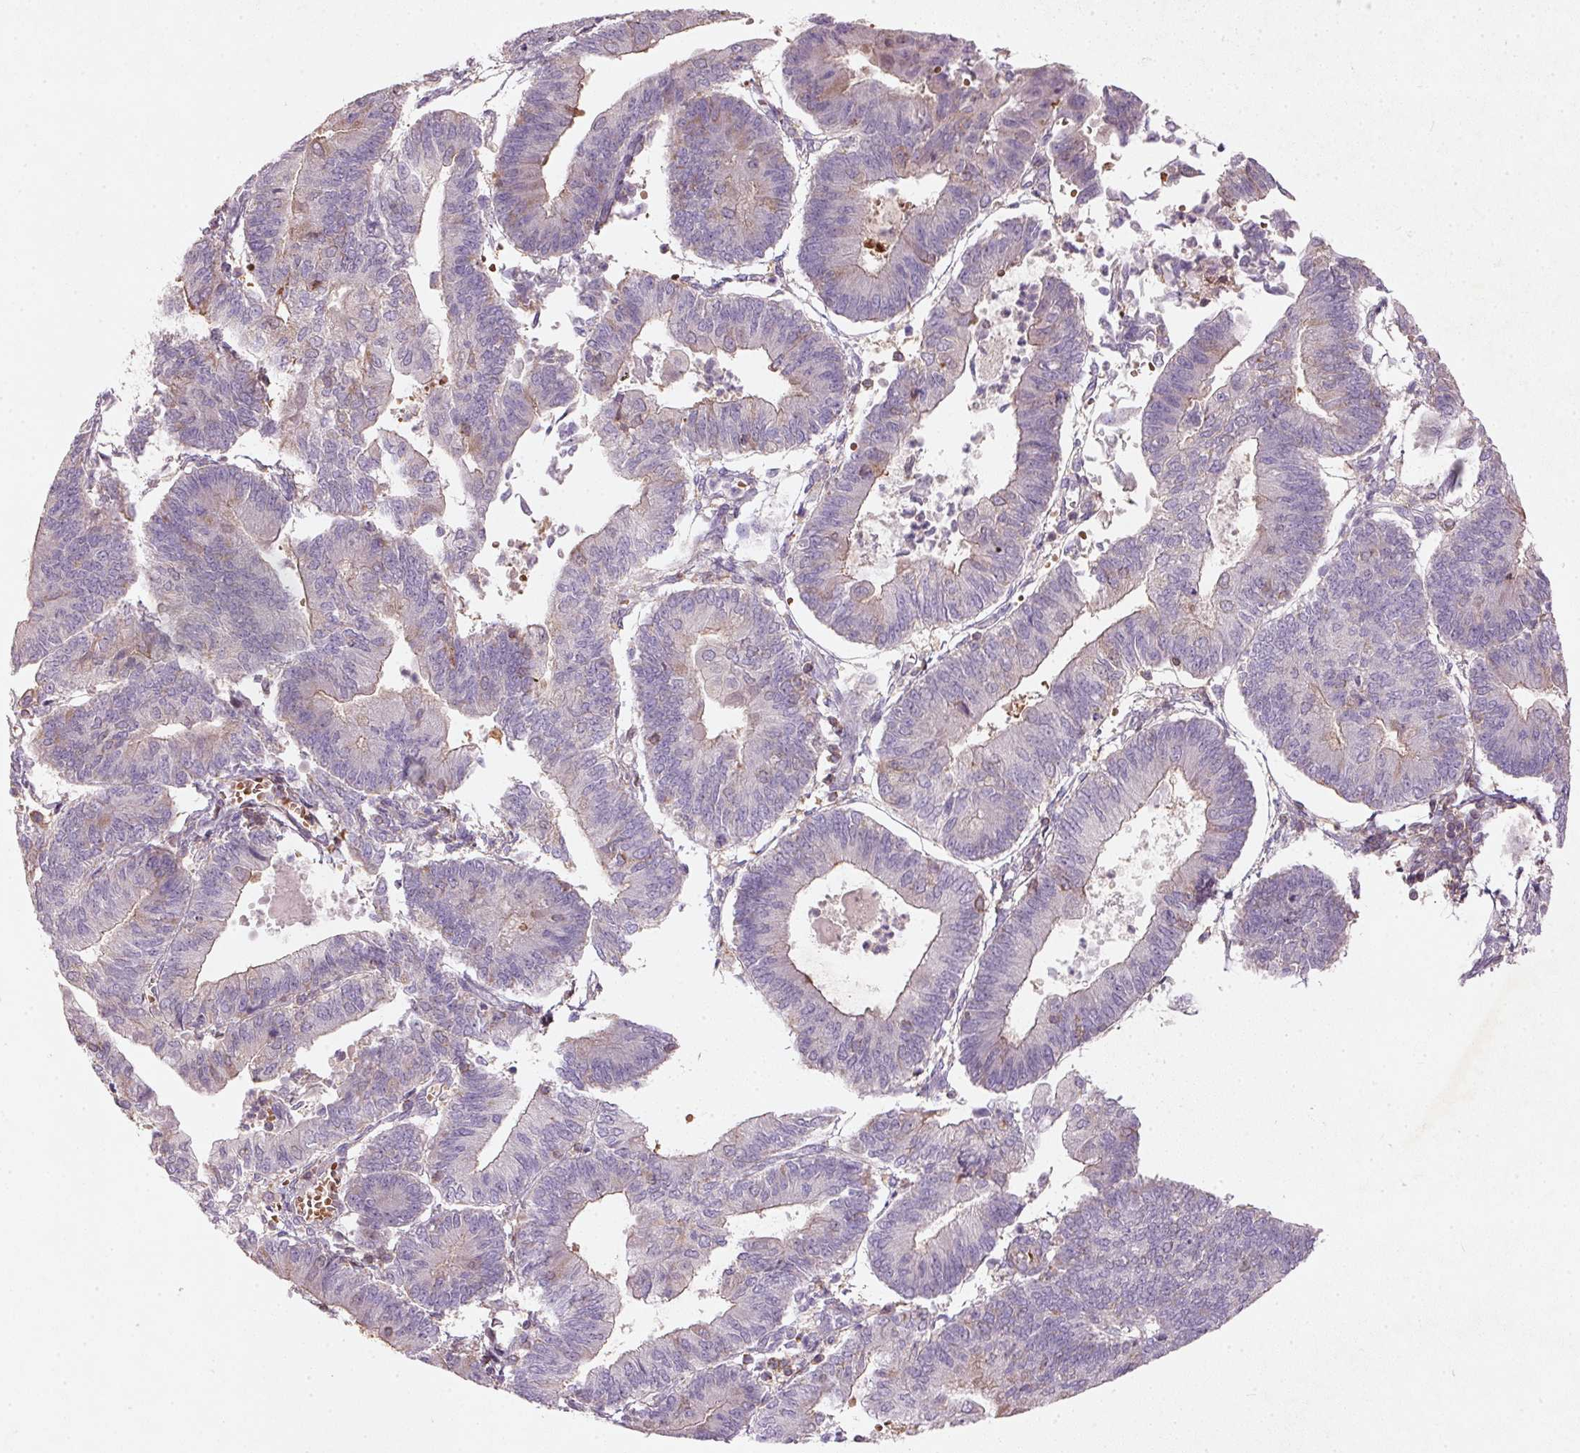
{"staining": {"intensity": "negative", "quantity": "none", "location": "none"}, "tissue": "endometrial cancer", "cell_type": "Tumor cells", "image_type": "cancer", "snomed": [{"axis": "morphology", "description": "Adenocarcinoma, NOS"}, {"axis": "topography", "description": "Endometrium"}], "caption": "Immunohistochemistry (IHC) of endometrial adenocarcinoma exhibits no staining in tumor cells. (Stains: DAB immunohistochemistry (IHC) with hematoxylin counter stain, Microscopy: brightfield microscopy at high magnification).", "gene": "KCNK15", "patient": {"sex": "female", "age": 65}}